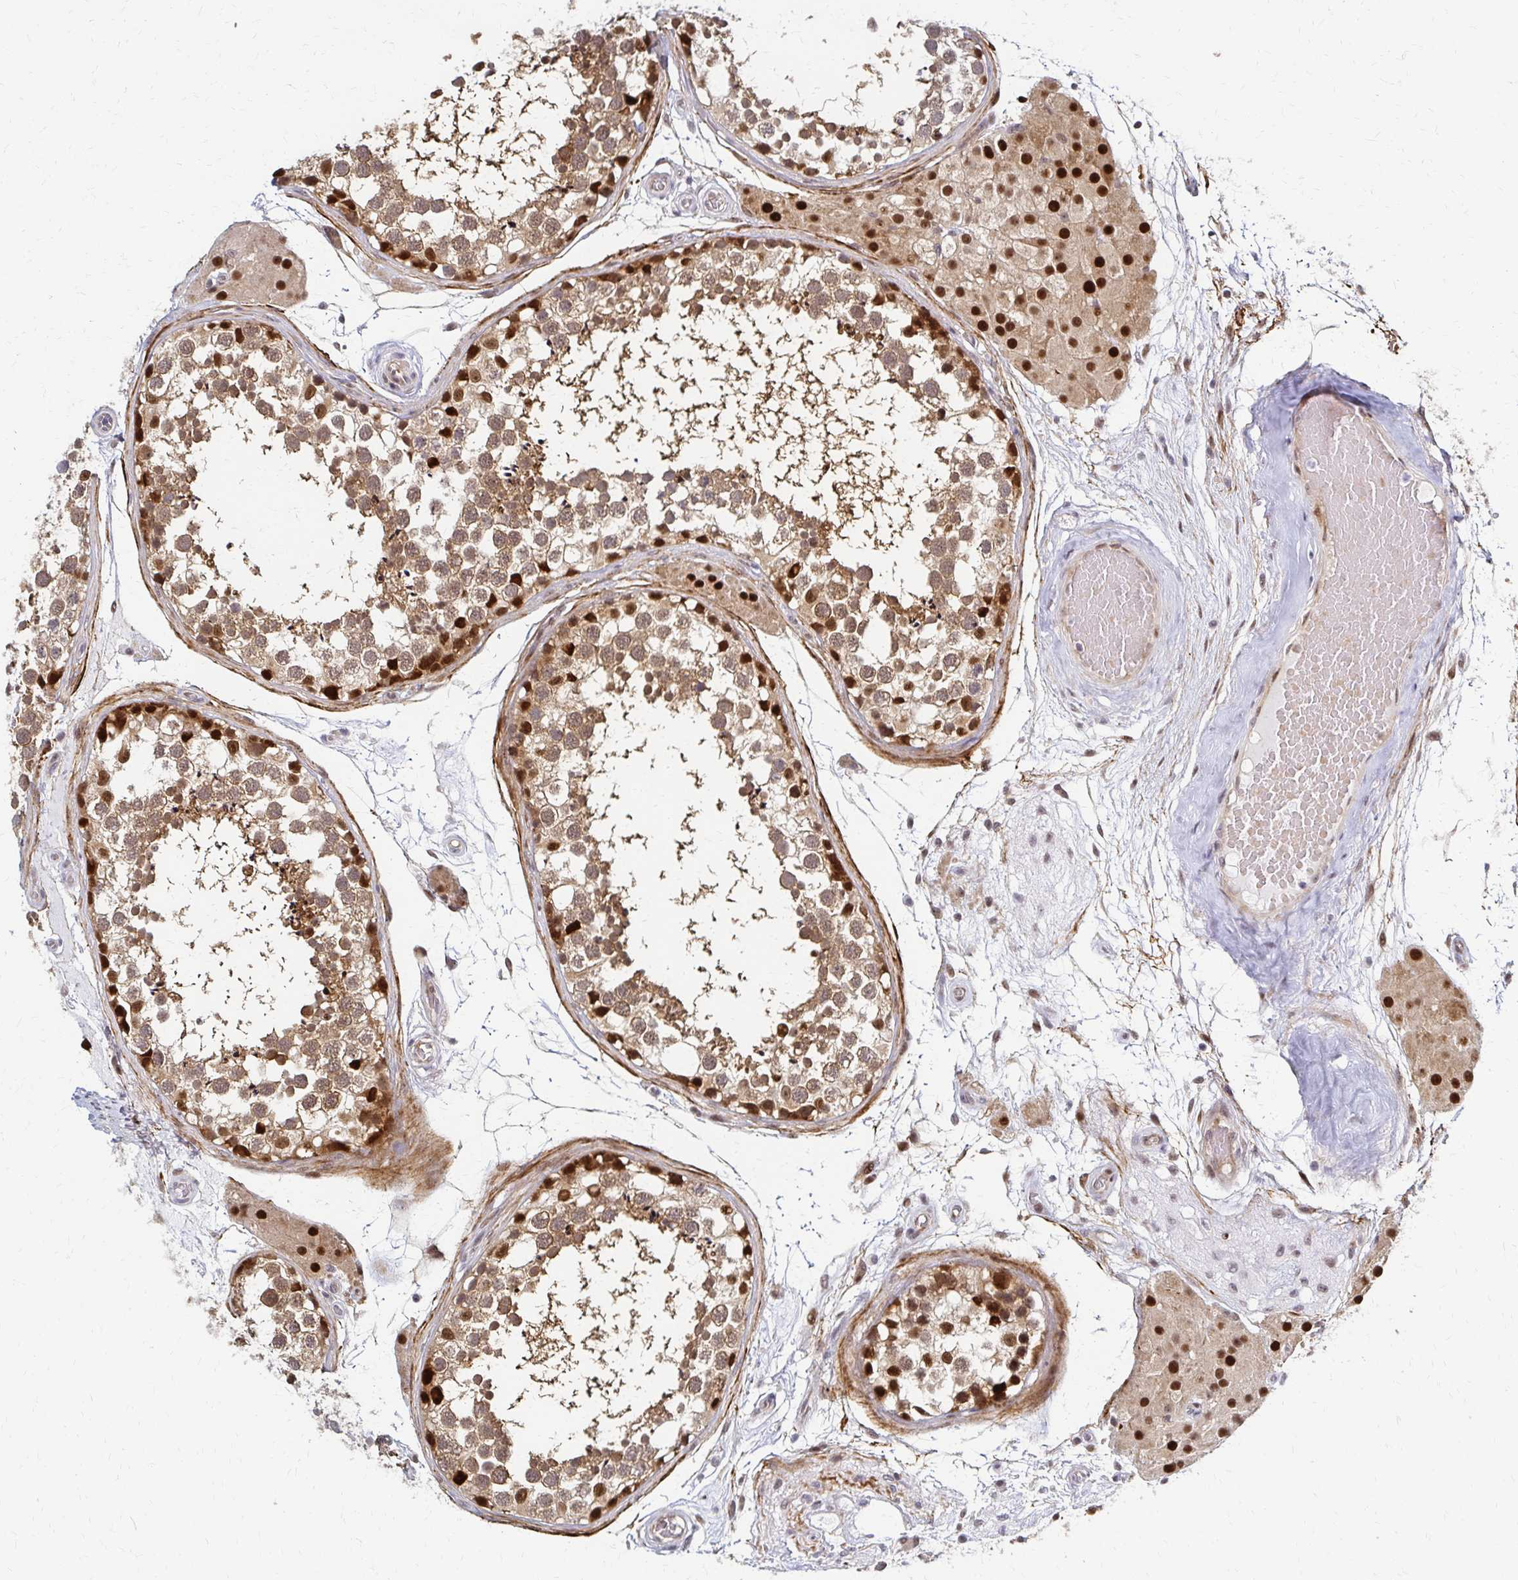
{"staining": {"intensity": "strong", "quantity": ">75%", "location": "cytoplasmic/membranous,nuclear"}, "tissue": "testis", "cell_type": "Cells in seminiferous ducts", "image_type": "normal", "snomed": [{"axis": "morphology", "description": "Normal tissue, NOS"}, {"axis": "morphology", "description": "Seminoma, NOS"}, {"axis": "topography", "description": "Testis"}], "caption": "Cells in seminiferous ducts reveal high levels of strong cytoplasmic/membranous,nuclear positivity in about >75% of cells in normal testis.", "gene": "PSMD7", "patient": {"sex": "male", "age": 65}}